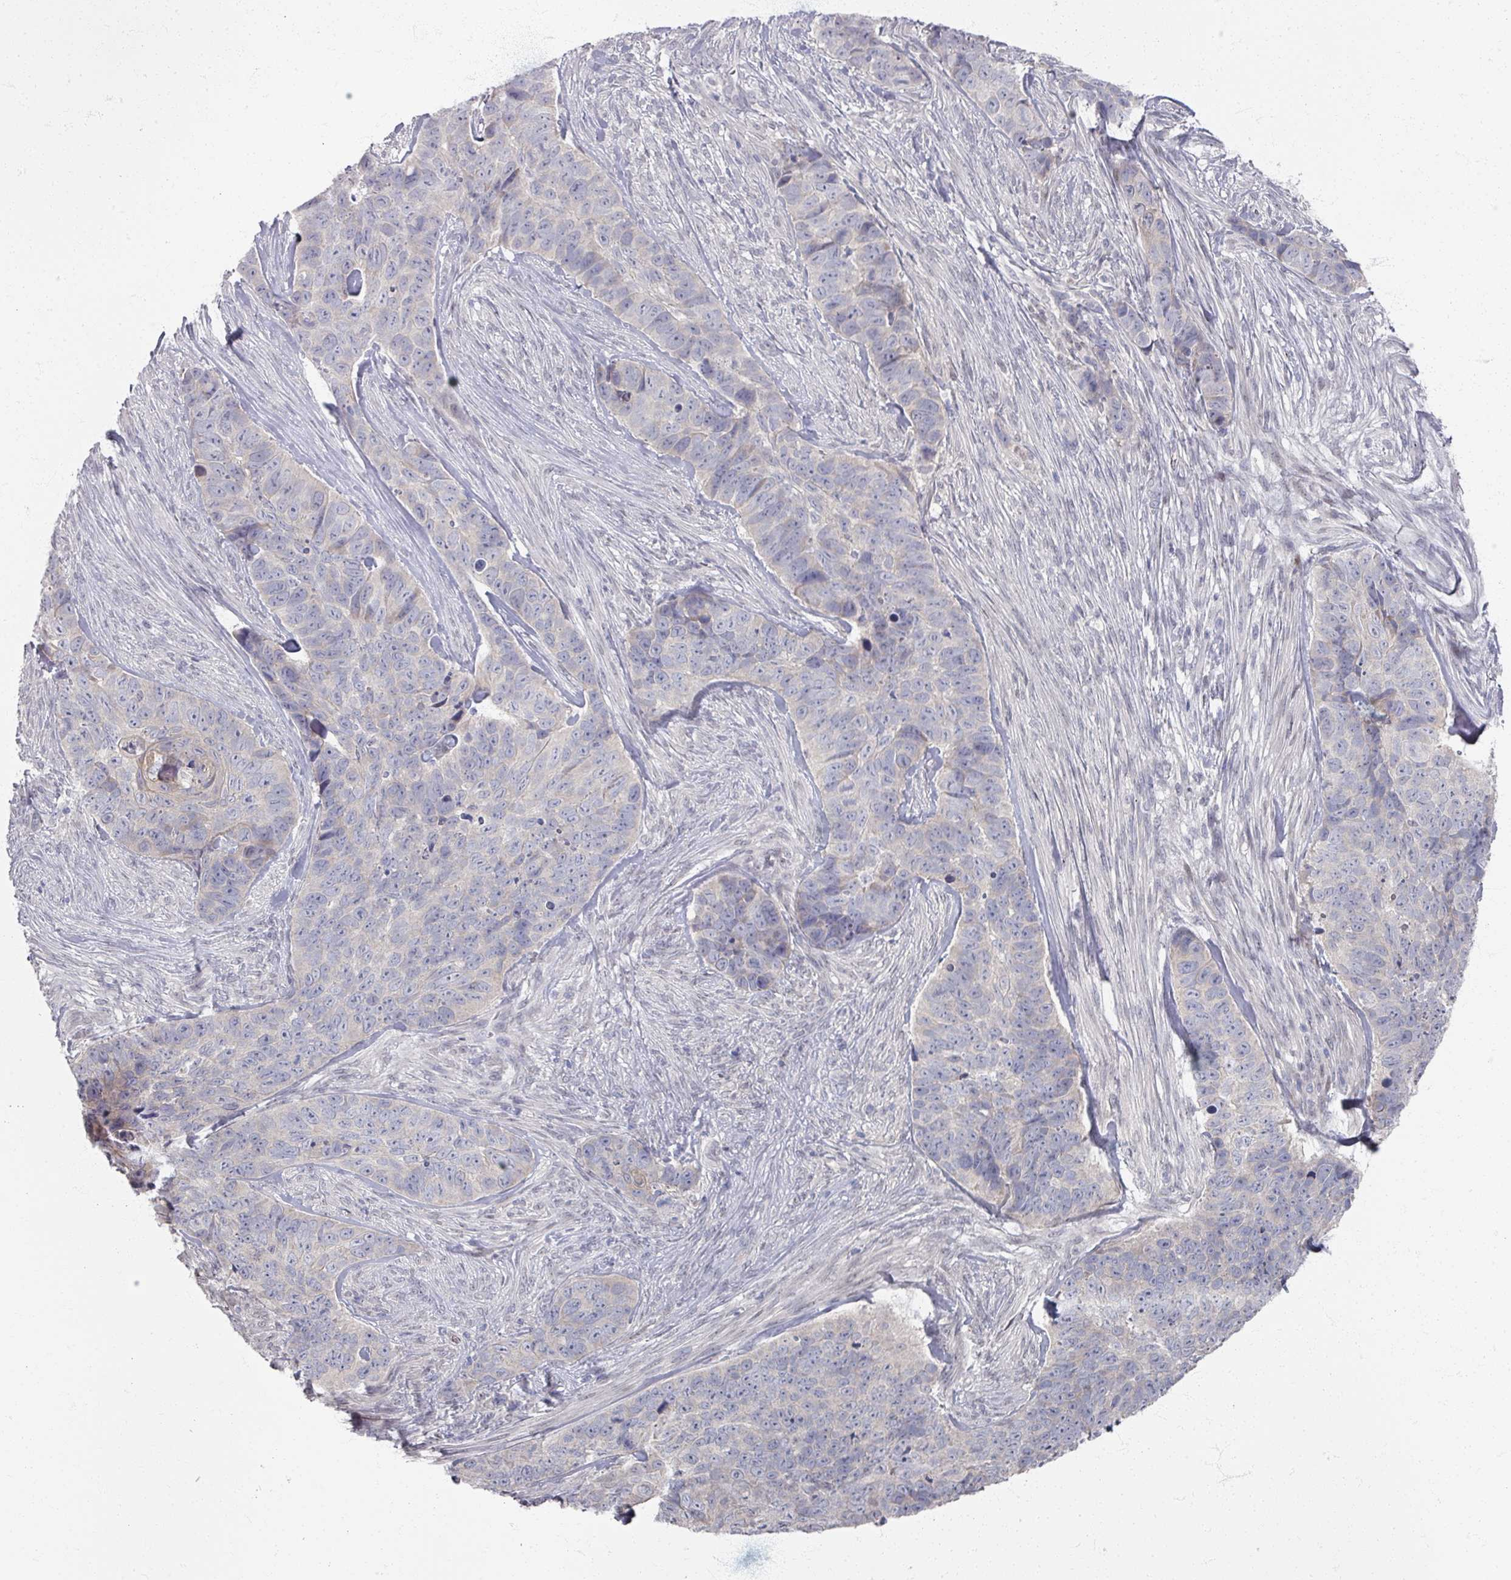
{"staining": {"intensity": "negative", "quantity": "none", "location": "none"}, "tissue": "skin cancer", "cell_type": "Tumor cells", "image_type": "cancer", "snomed": [{"axis": "morphology", "description": "Basal cell carcinoma"}, {"axis": "topography", "description": "Skin"}], "caption": "An immunohistochemistry micrograph of skin basal cell carcinoma is shown. There is no staining in tumor cells of skin basal cell carcinoma.", "gene": "TTYH3", "patient": {"sex": "female", "age": 82}}